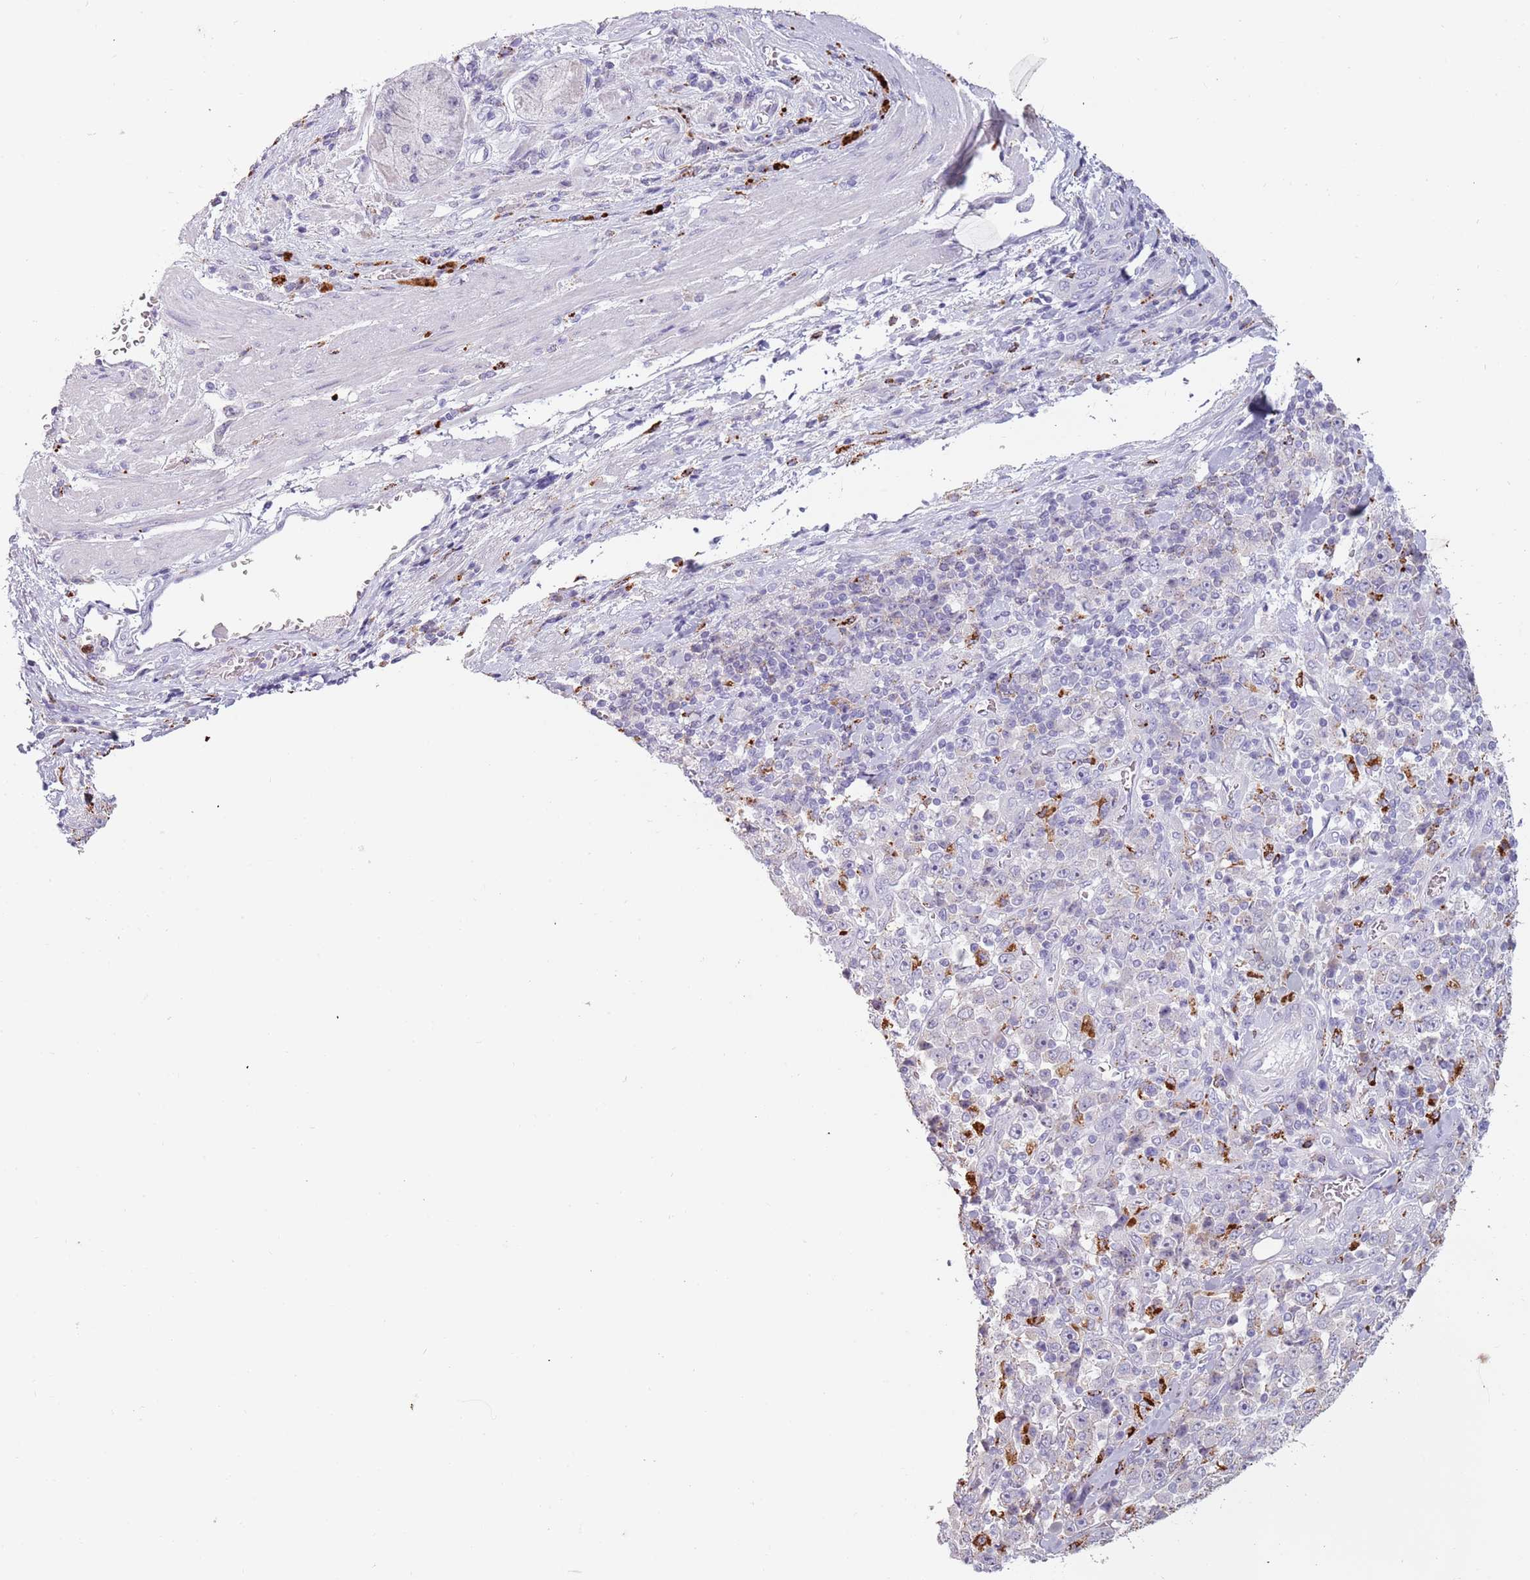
{"staining": {"intensity": "negative", "quantity": "none", "location": "none"}, "tissue": "stomach cancer", "cell_type": "Tumor cells", "image_type": "cancer", "snomed": [{"axis": "morphology", "description": "Normal tissue, NOS"}, {"axis": "morphology", "description": "Adenocarcinoma, NOS"}, {"axis": "topography", "description": "Stomach, upper"}, {"axis": "topography", "description": "Stomach"}], "caption": "The immunohistochemistry (IHC) micrograph has no significant expression in tumor cells of stomach cancer (adenocarcinoma) tissue.", "gene": "NWD2", "patient": {"sex": "male", "age": 59}}